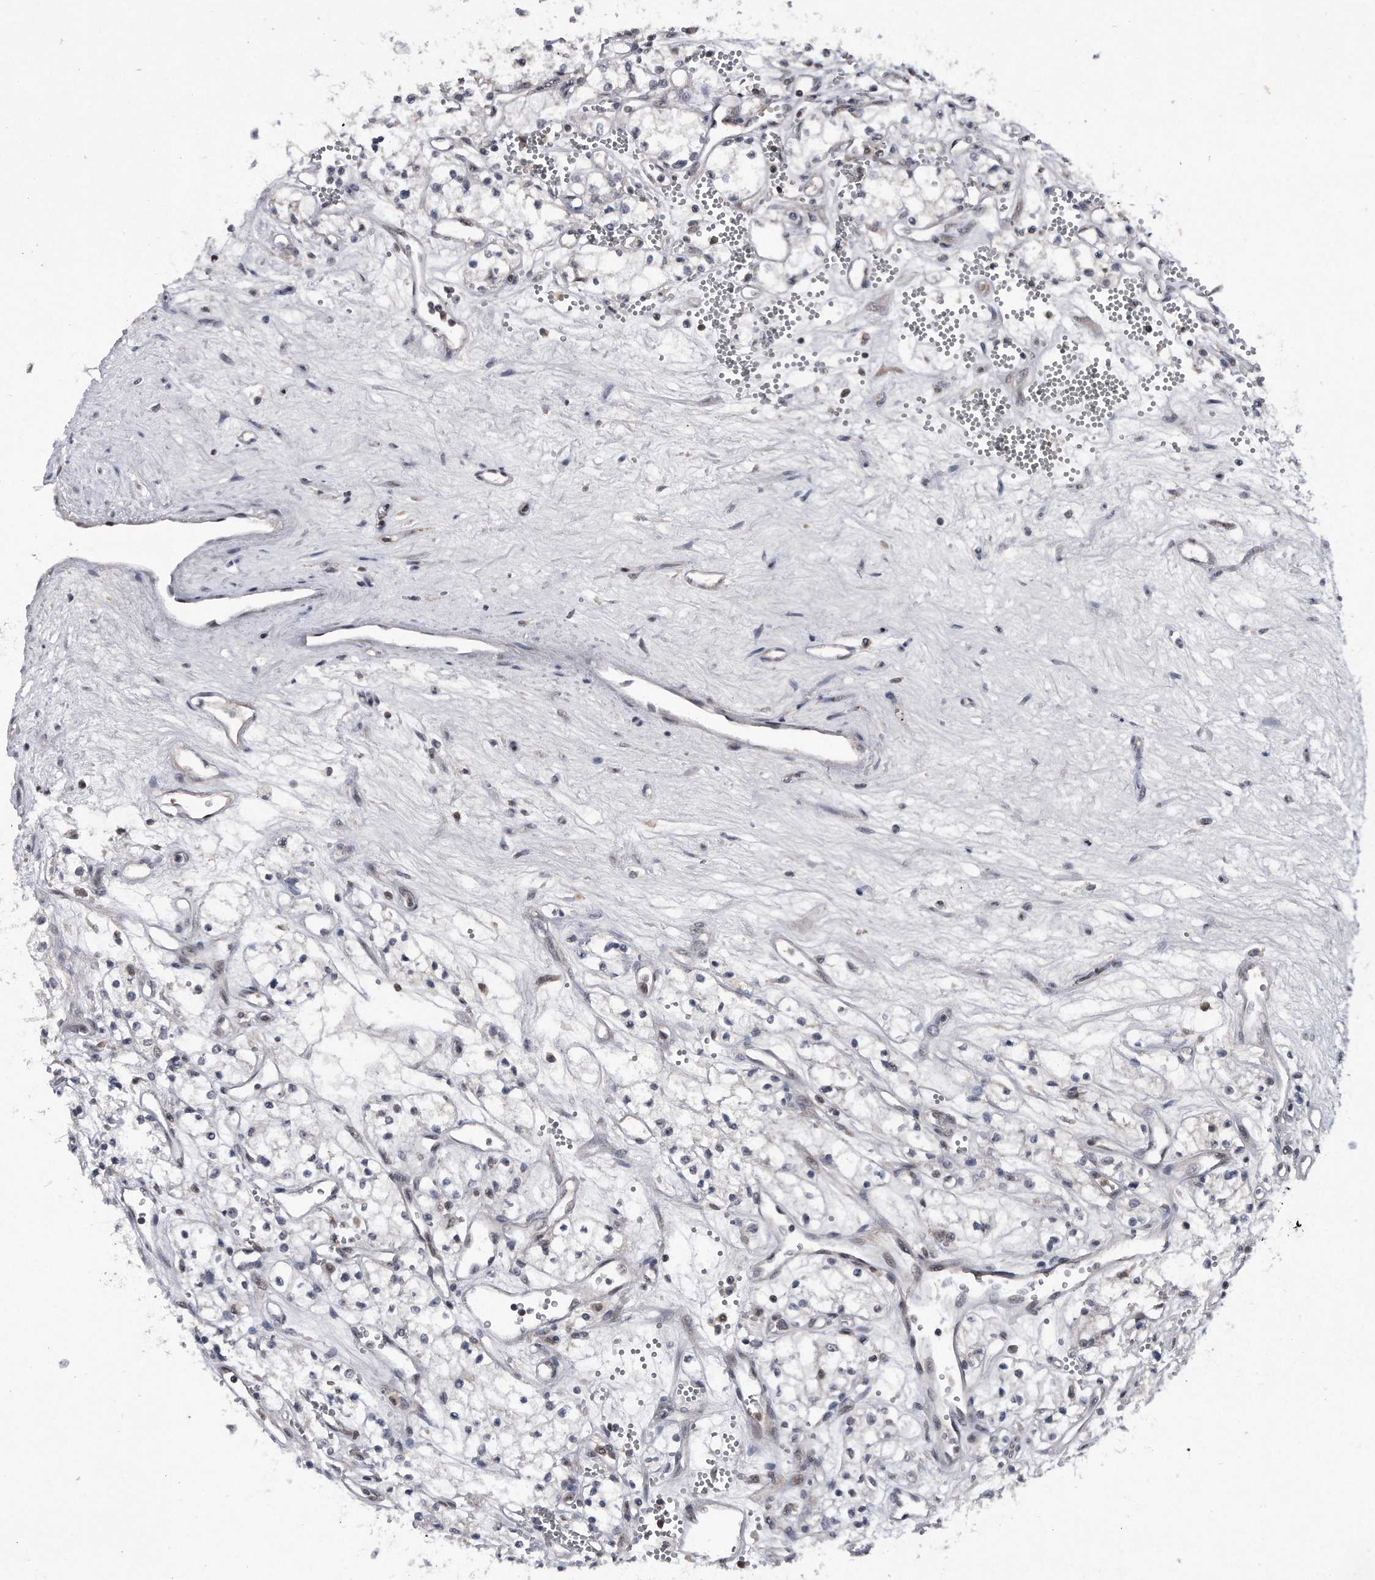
{"staining": {"intensity": "negative", "quantity": "none", "location": "none"}, "tissue": "renal cancer", "cell_type": "Tumor cells", "image_type": "cancer", "snomed": [{"axis": "morphology", "description": "Adenocarcinoma, NOS"}, {"axis": "topography", "description": "Kidney"}], "caption": "Tumor cells are negative for protein expression in human renal cancer. (DAB (3,3'-diaminobenzidine) IHC with hematoxylin counter stain).", "gene": "VIRMA", "patient": {"sex": "male", "age": 59}}